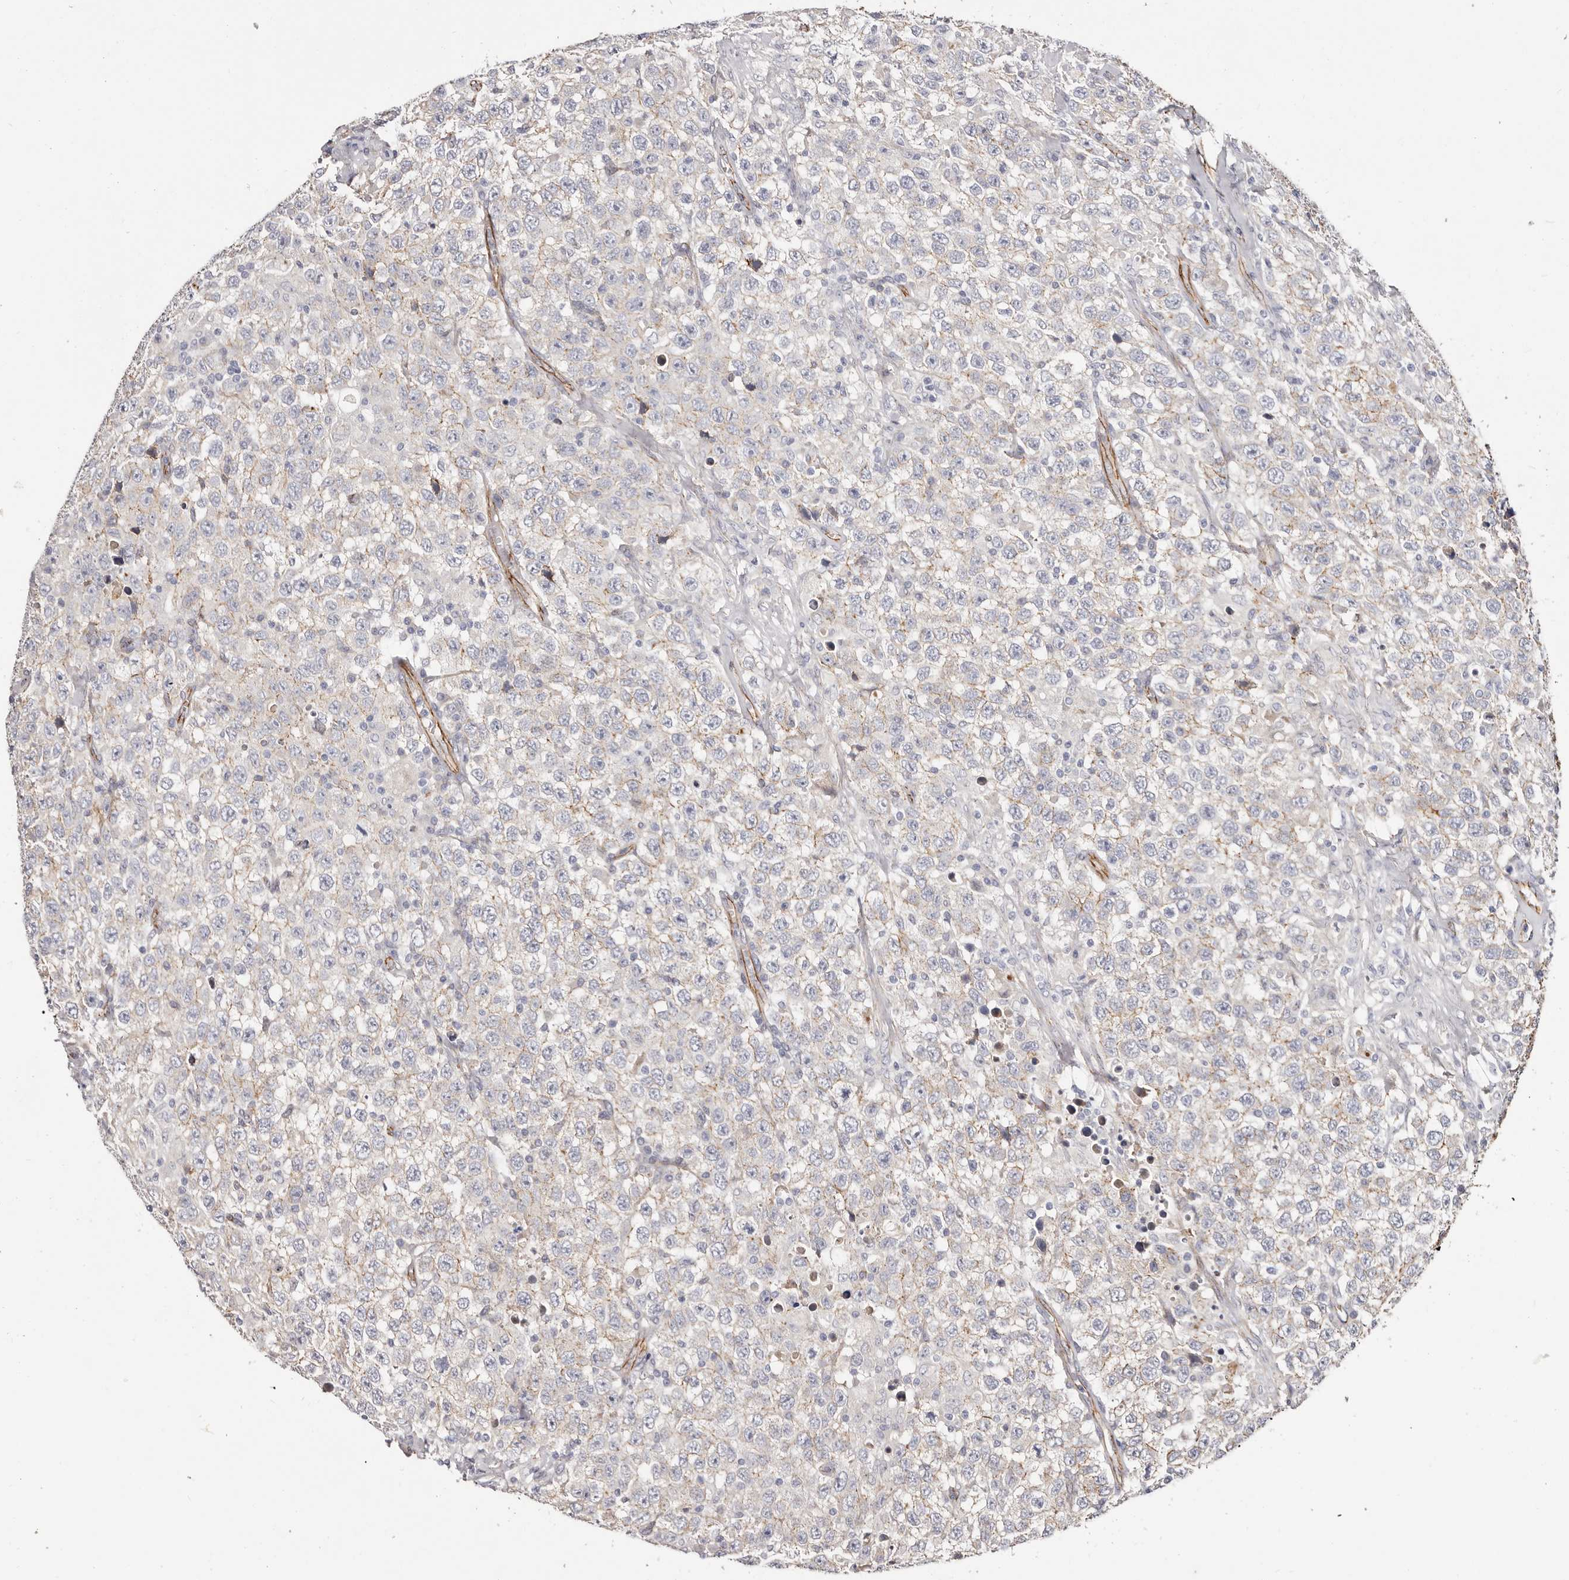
{"staining": {"intensity": "weak", "quantity": "25%-75%", "location": "cytoplasmic/membranous"}, "tissue": "testis cancer", "cell_type": "Tumor cells", "image_type": "cancer", "snomed": [{"axis": "morphology", "description": "Seminoma, NOS"}, {"axis": "topography", "description": "Testis"}], "caption": "Protein analysis of seminoma (testis) tissue exhibits weak cytoplasmic/membranous staining in about 25%-75% of tumor cells.", "gene": "CTNNB1", "patient": {"sex": "male", "age": 41}}